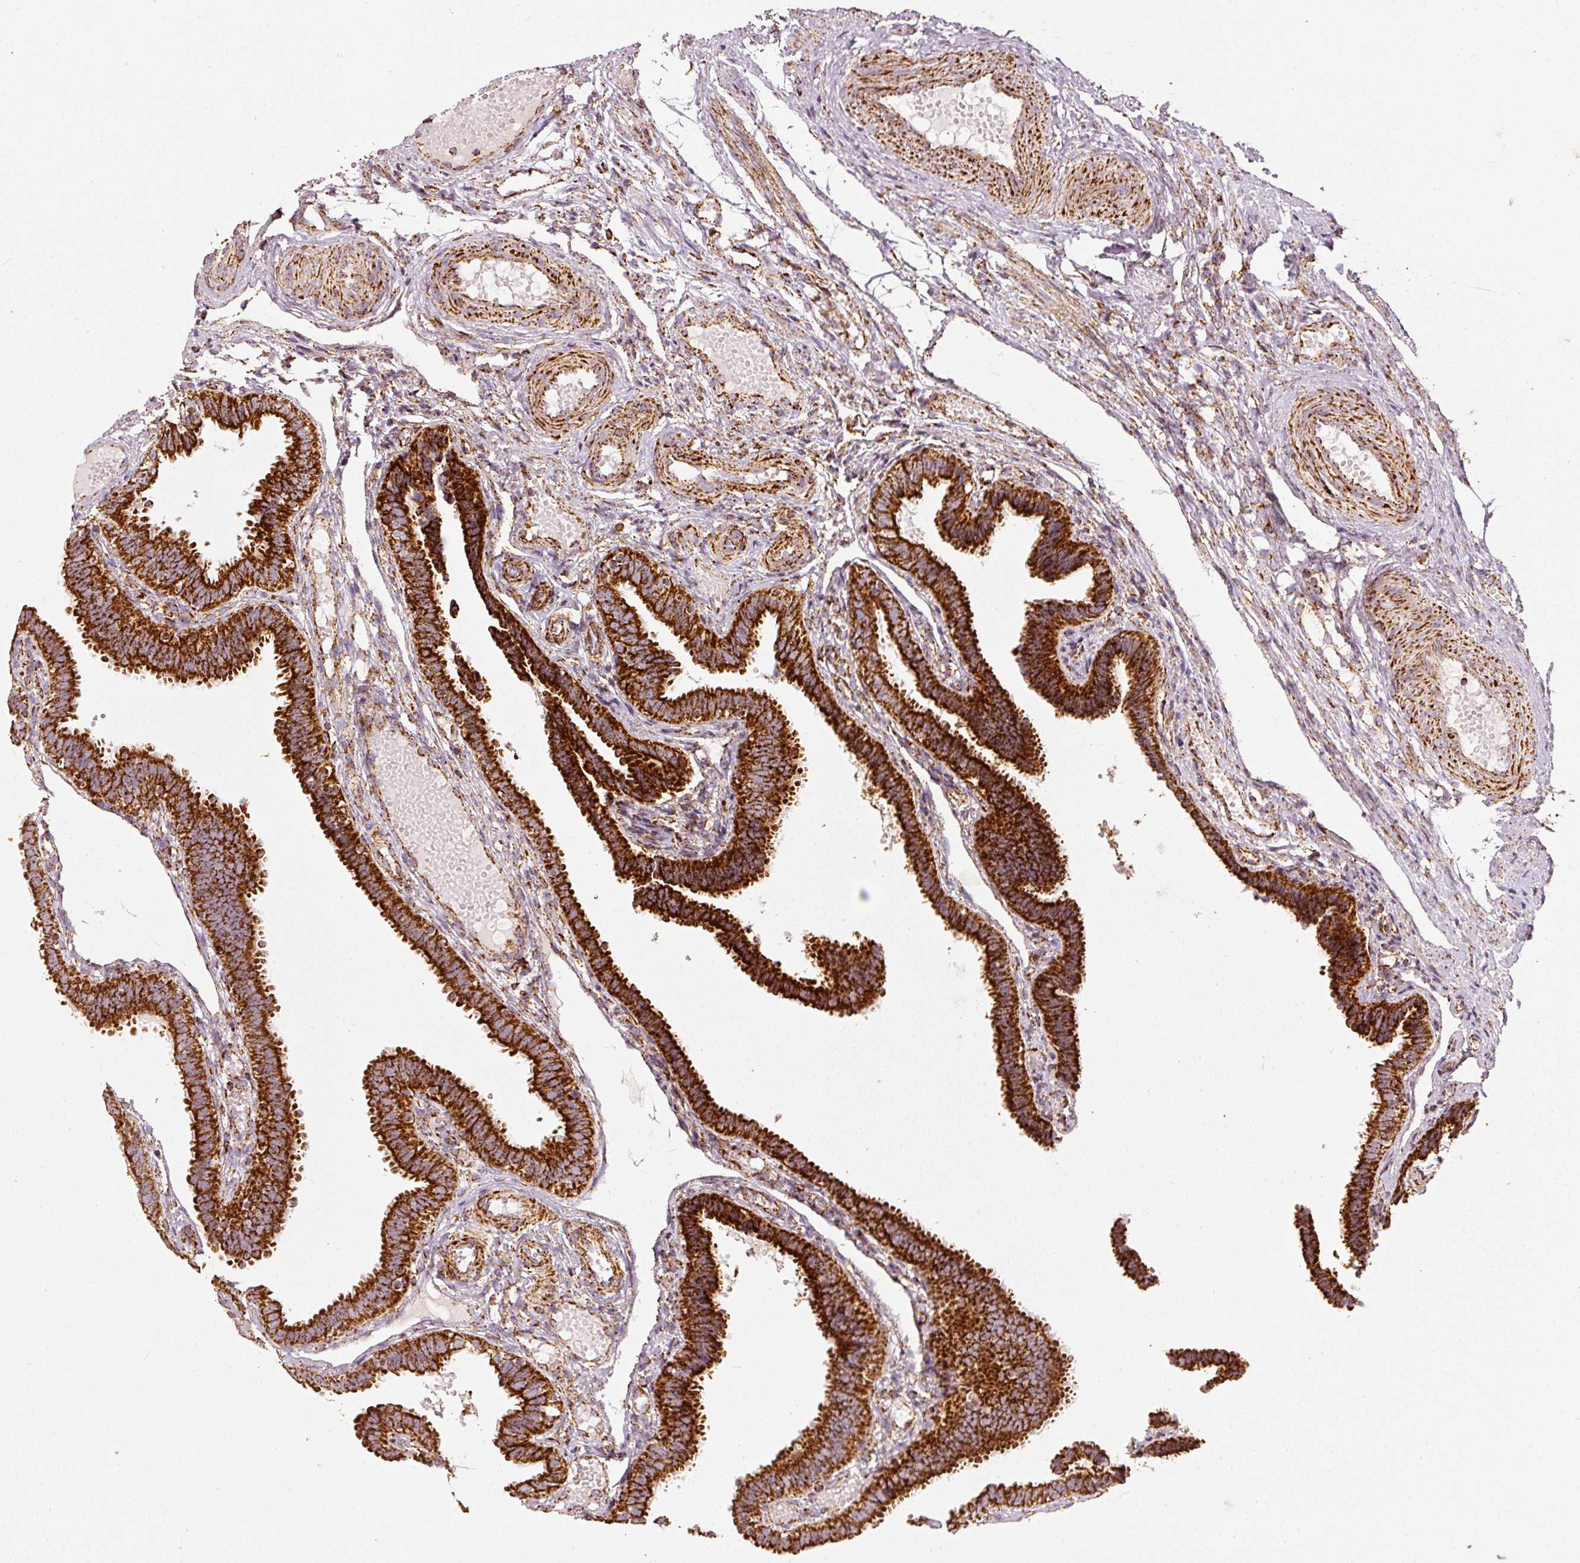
{"staining": {"intensity": "strong", "quantity": ">75%", "location": "cytoplasmic/membranous"}, "tissue": "fallopian tube", "cell_type": "Glandular cells", "image_type": "normal", "snomed": [{"axis": "morphology", "description": "Normal tissue, NOS"}, {"axis": "topography", "description": "Fallopian tube"}], "caption": "Immunohistochemistry of benign human fallopian tube displays high levels of strong cytoplasmic/membranous expression in about >75% of glandular cells.", "gene": "UQCRC1", "patient": {"sex": "female", "age": 37}}